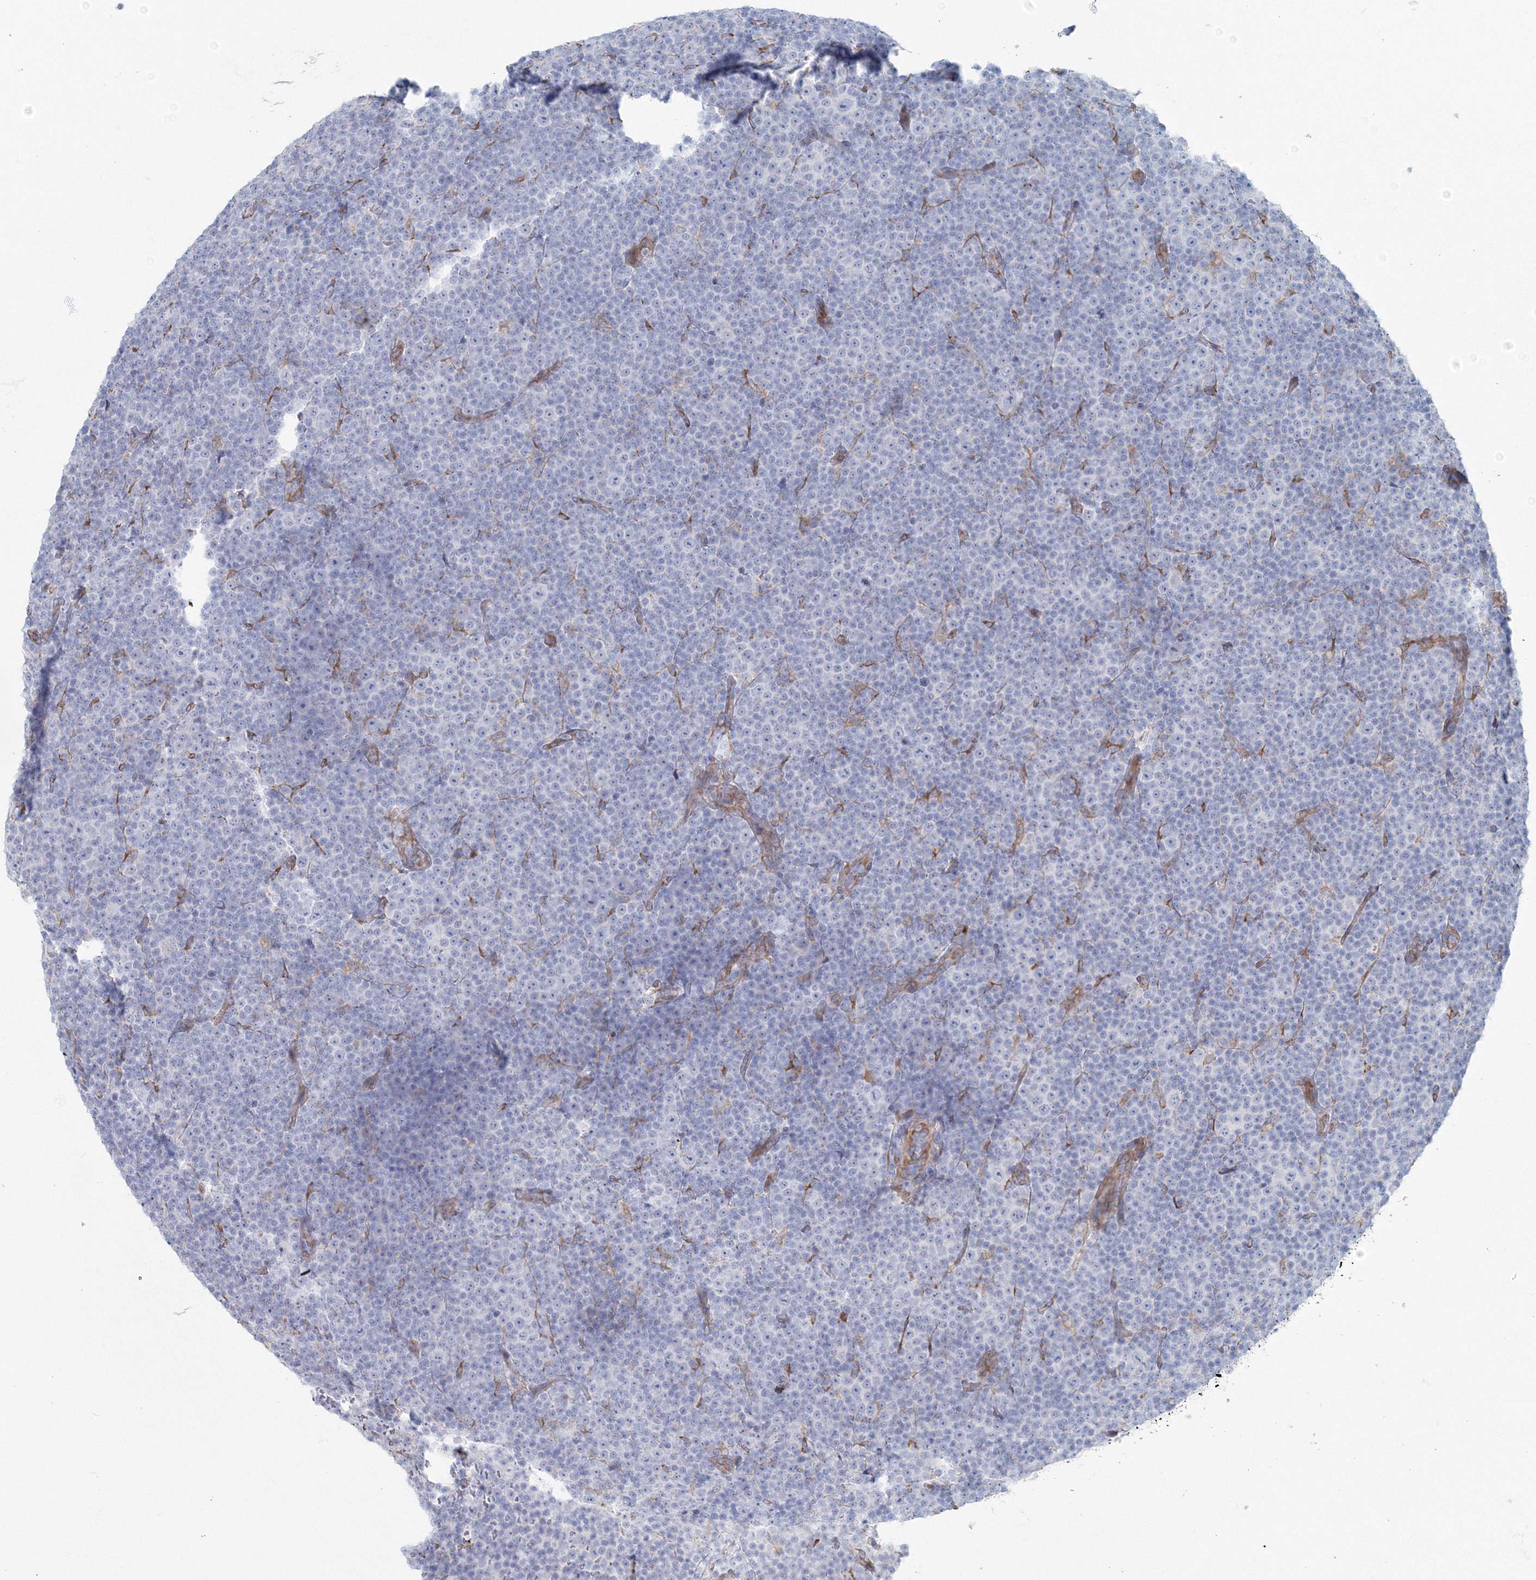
{"staining": {"intensity": "negative", "quantity": "none", "location": "none"}, "tissue": "lymphoma", "cell_type": "Tumor cells", "image_type": "cancer", "snomed": [{"axis": "morphology", "description": "Malignant lymphoma, non-Hodgkin's type, Low grade"}, {"axis": "topography", "description": "Lymph node"}], "caption": "Histopathology image shows no significant protein positivity in tumor cells of lymphoma. (Brightfield microscopy of DAB immunohistochemistry at high magnification).", "gene": "RCN1", "patient": {"sex": "female", "age": 67}}